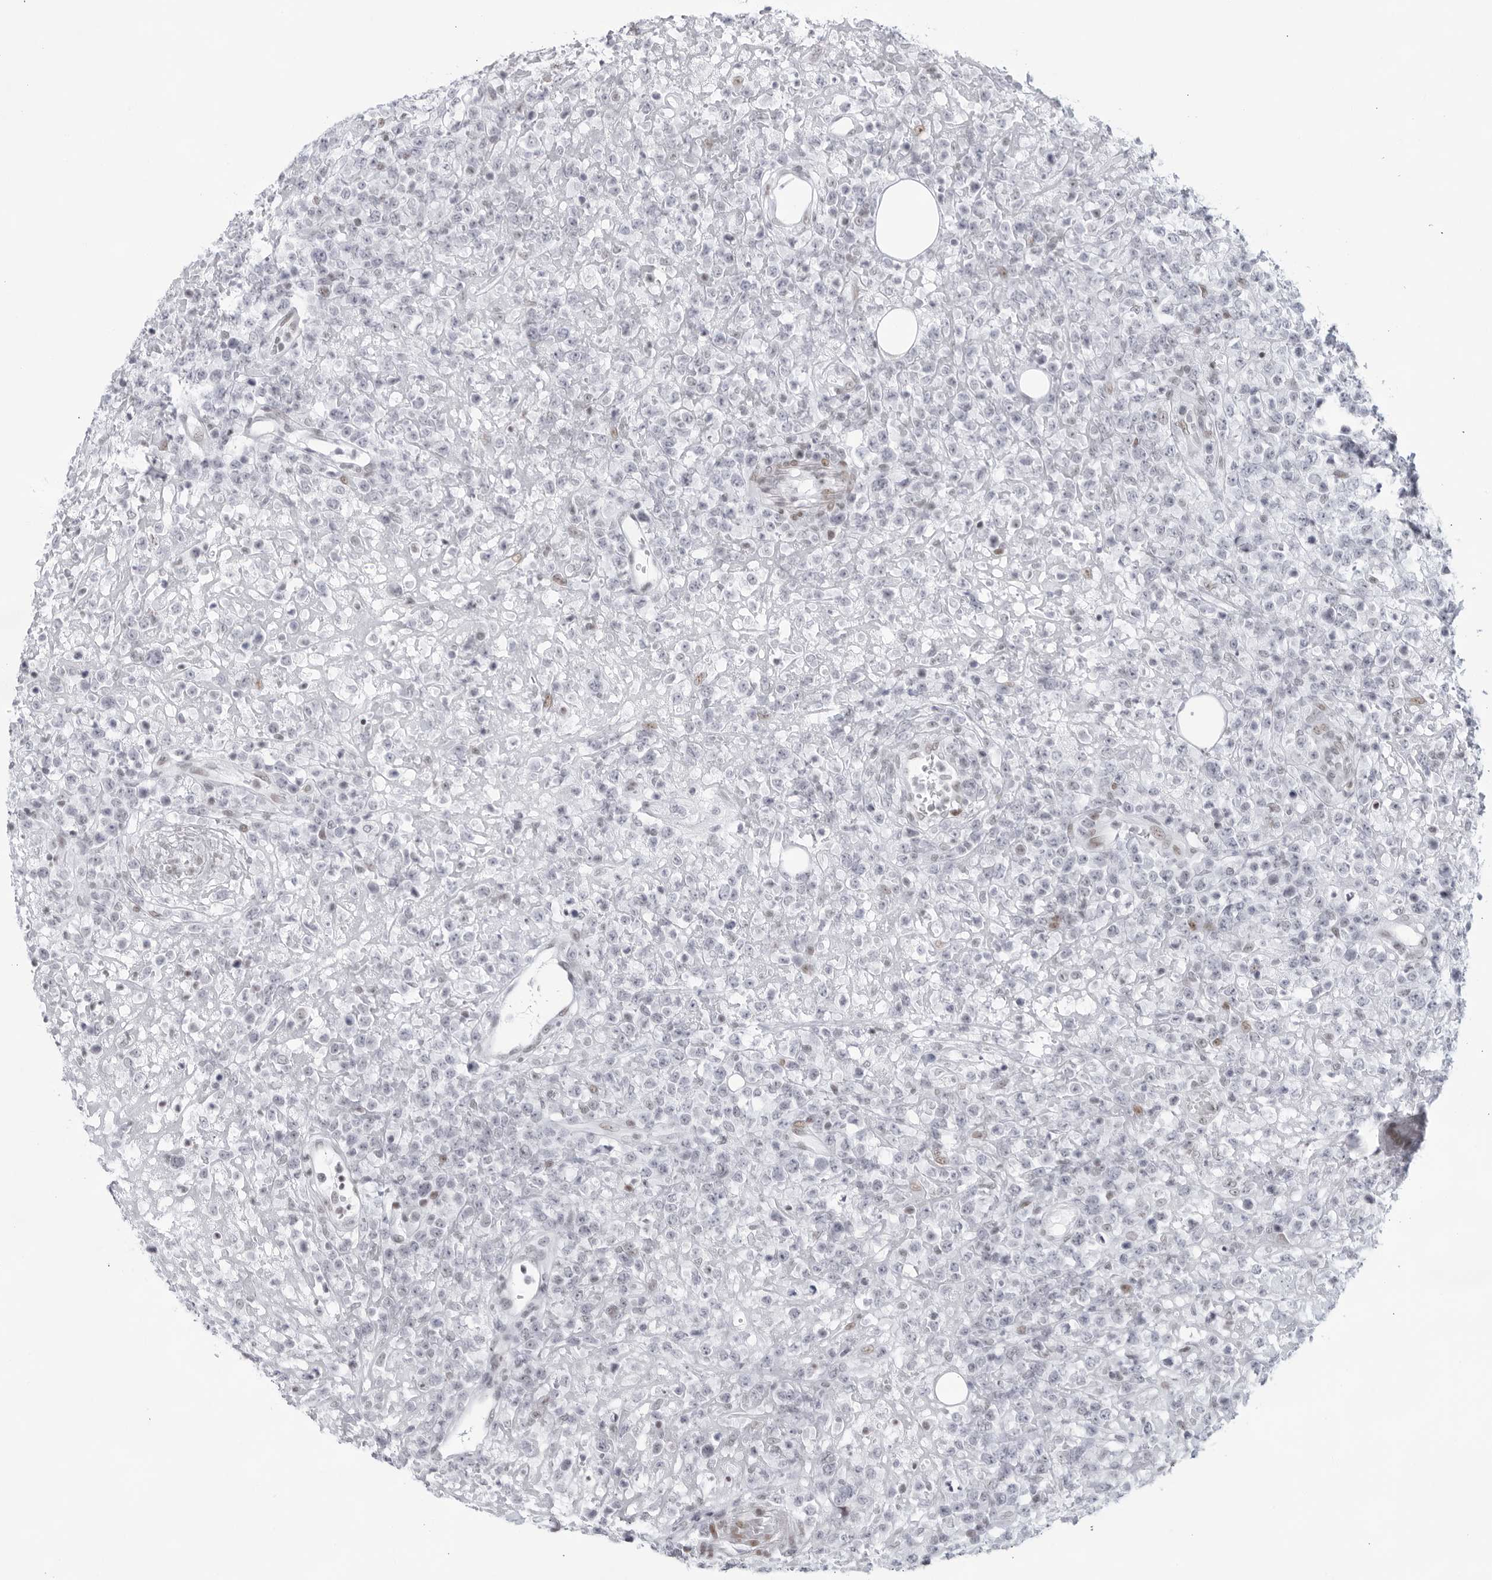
{"staining": {"intensity": "negative", "quantity": "none", "location": "none"}, "tissue": "lymphoma", "cell_type": "Tumor cells", "image_type": "cancer", "snomed": [{"axis": "morphology", "description": "Malignant lymphoma, non-Hodgkin's type, High grade"}, {"axis": "topography", "description": "Colon"}], "caption": "Immunohistochemistry image of human lymphoma stained for a protein (brown), which demonstrates no positivity in tumor cells.", "gene": "HP1BP3", "patient": {"sex": "female", "age": 53}}